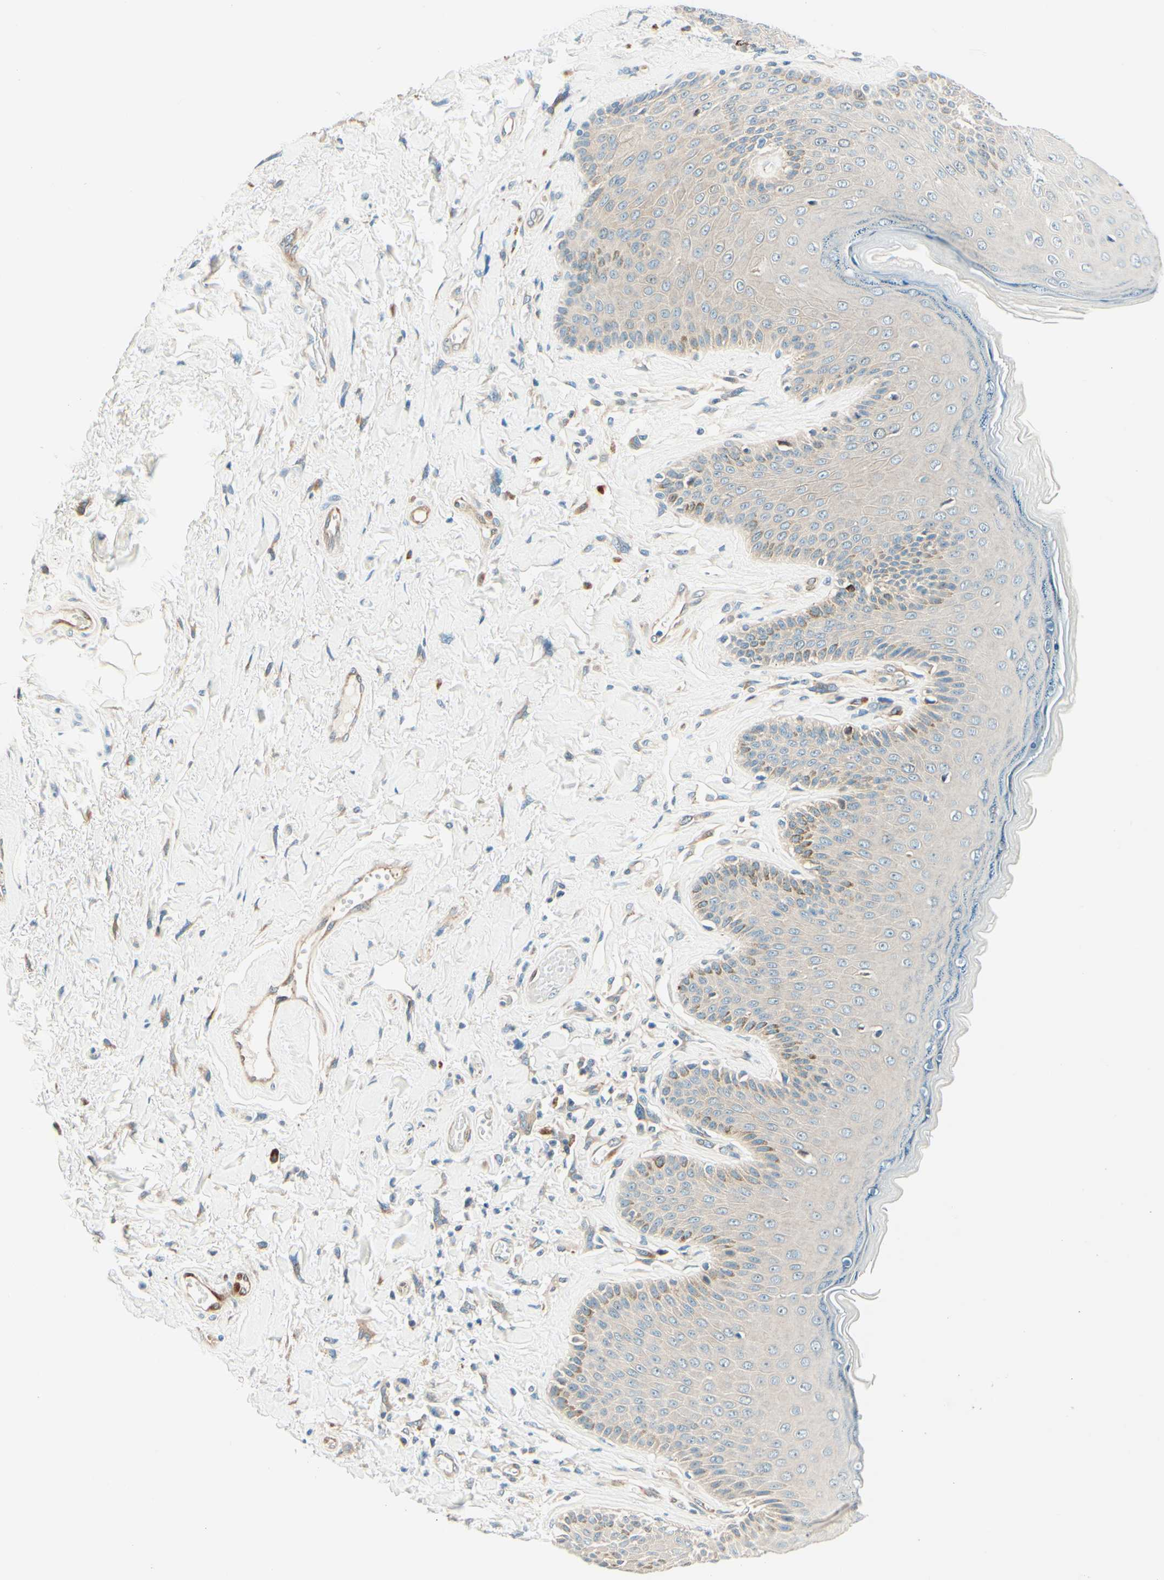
{"staining": {"intensity": "weak", "quantity": "25%-75%", "location": "cytoplasmic/membranous"}, "tissue": "skin", "cell_type": "Epidermal cells", "image_type": "normal", "snomed": [{"axis": "morphology", "description": "Normal tissue, NOS"}, {"axis": "topography", "description": "Anal"}], "caption": "Brown immunohistochemical staining in normal human skin exhibits weak cytoplasmic/membranous expression in about 25%-75% of epidermal cells.", "gene": "TAOK2", "patient": {"sex": "male", "age": 69}}